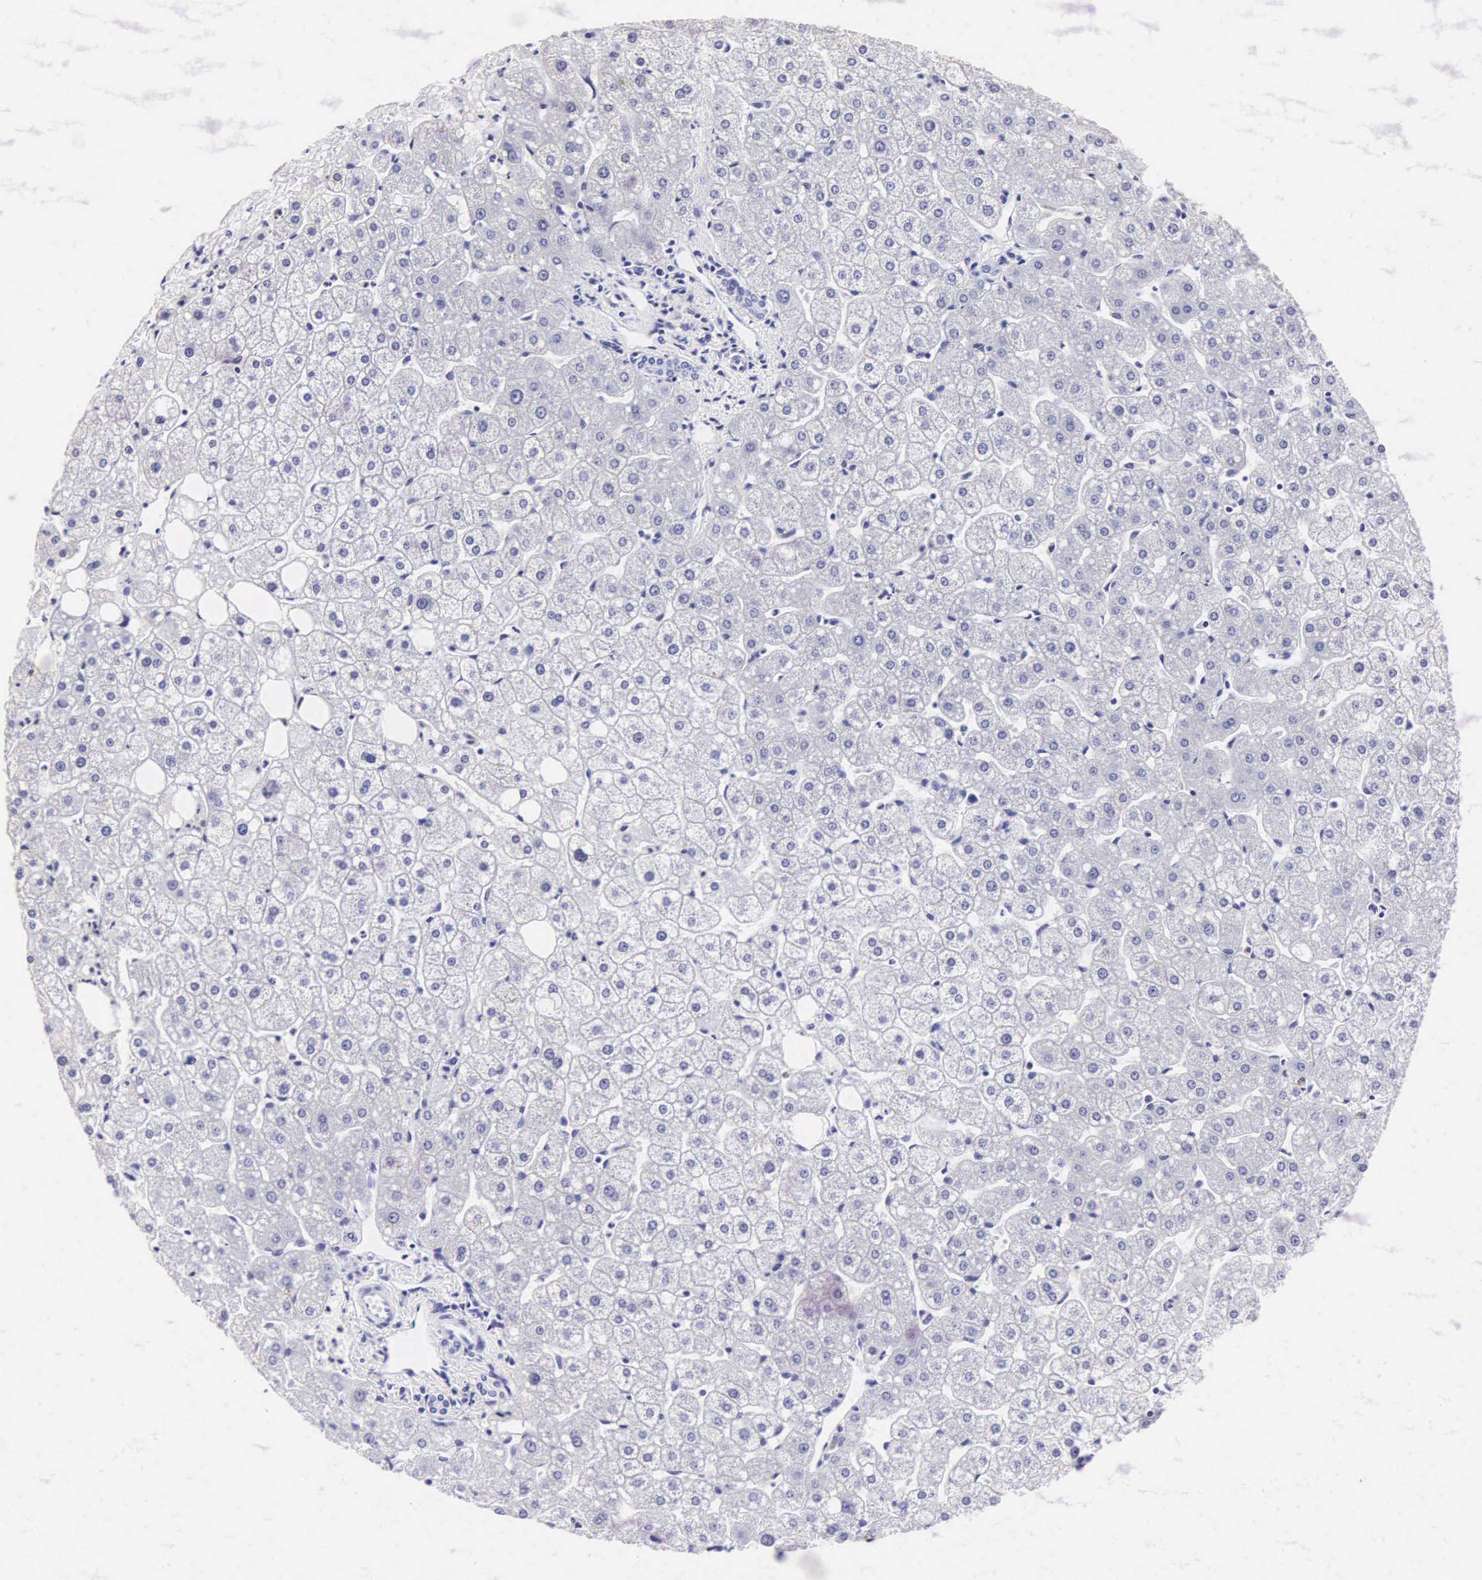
{"staining": {"intensity": "negative", "quantity": "none", "location": "none"}, "tissue": "liver", "cell_type": "Cholangiocytes", "image_type": "normal", "snomed": [{"axis": "morphology", "description": "Normal tissue, NOS"}, {"axis": "topography", "description": "Liver"}], "caption": "Immunohistochemistry (IHC) photomicrograph of benign liver: human liver stained with DAB (3,3'-diaminobenzidine) demonstrates no significant protein expression in cholangiocytes.", "gene": "CD1A", "patient": {"sex": "male", "age": 35}}